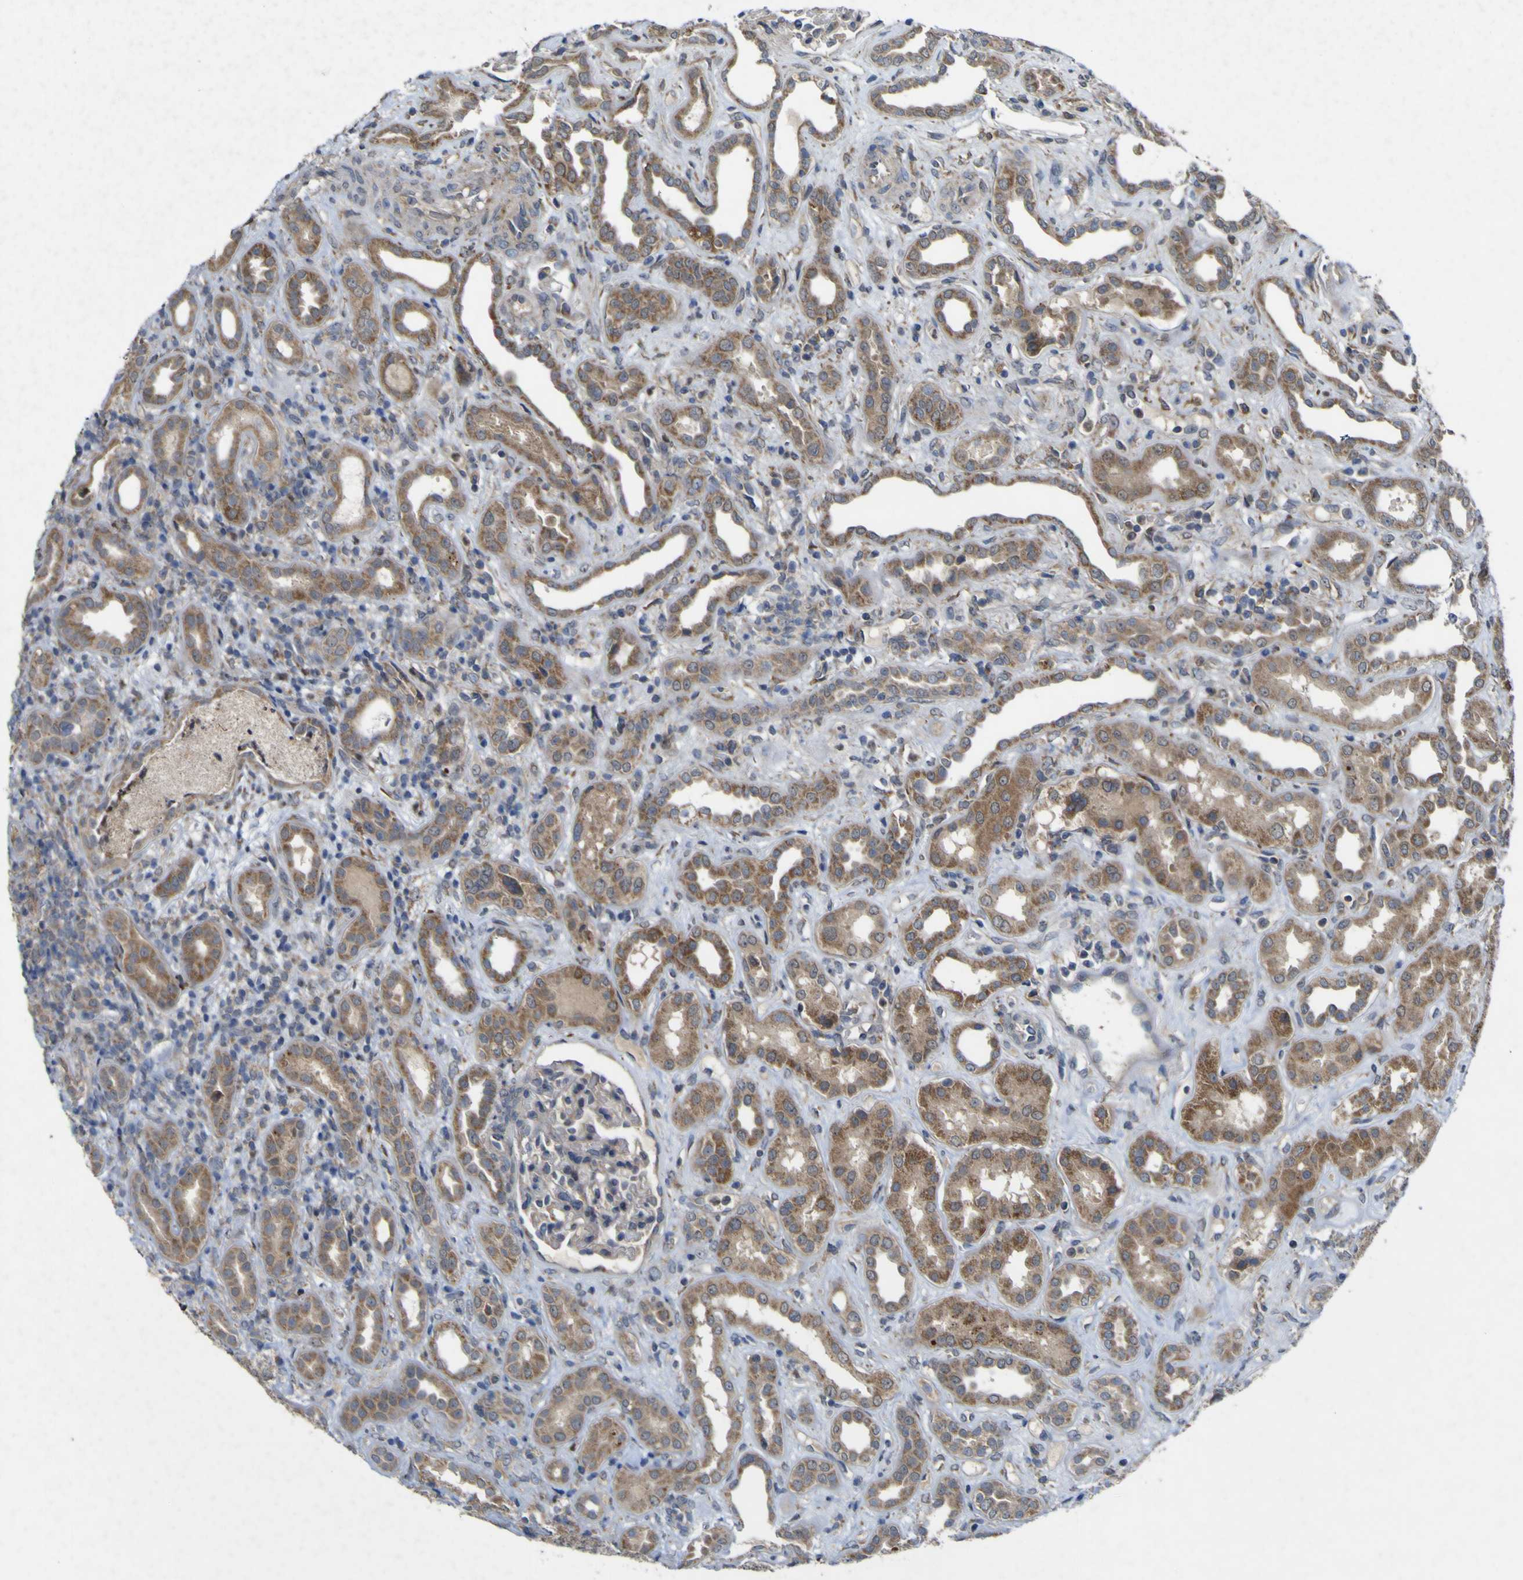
{"staining": {"intensity": "weak", "quantity": "<25%", "location": "cytoplasmic/membranous"}, "tissue": "kidney", "cell_type": "Cells in glomeruli", "image_type": "normal", "snomed": [{"axis": "morphology", "description": "Normal tissue, NOS"}, {"axis": "topography", "description": "Kidney"}], "caption": "Immunohistochemistry histopathology image of unremarkable human kidney stained for a protein (brown), which shows no positivity in cells in glomeruli.", "gene": "IRAK2", "patient": {"sex": "male", "age": 59}}